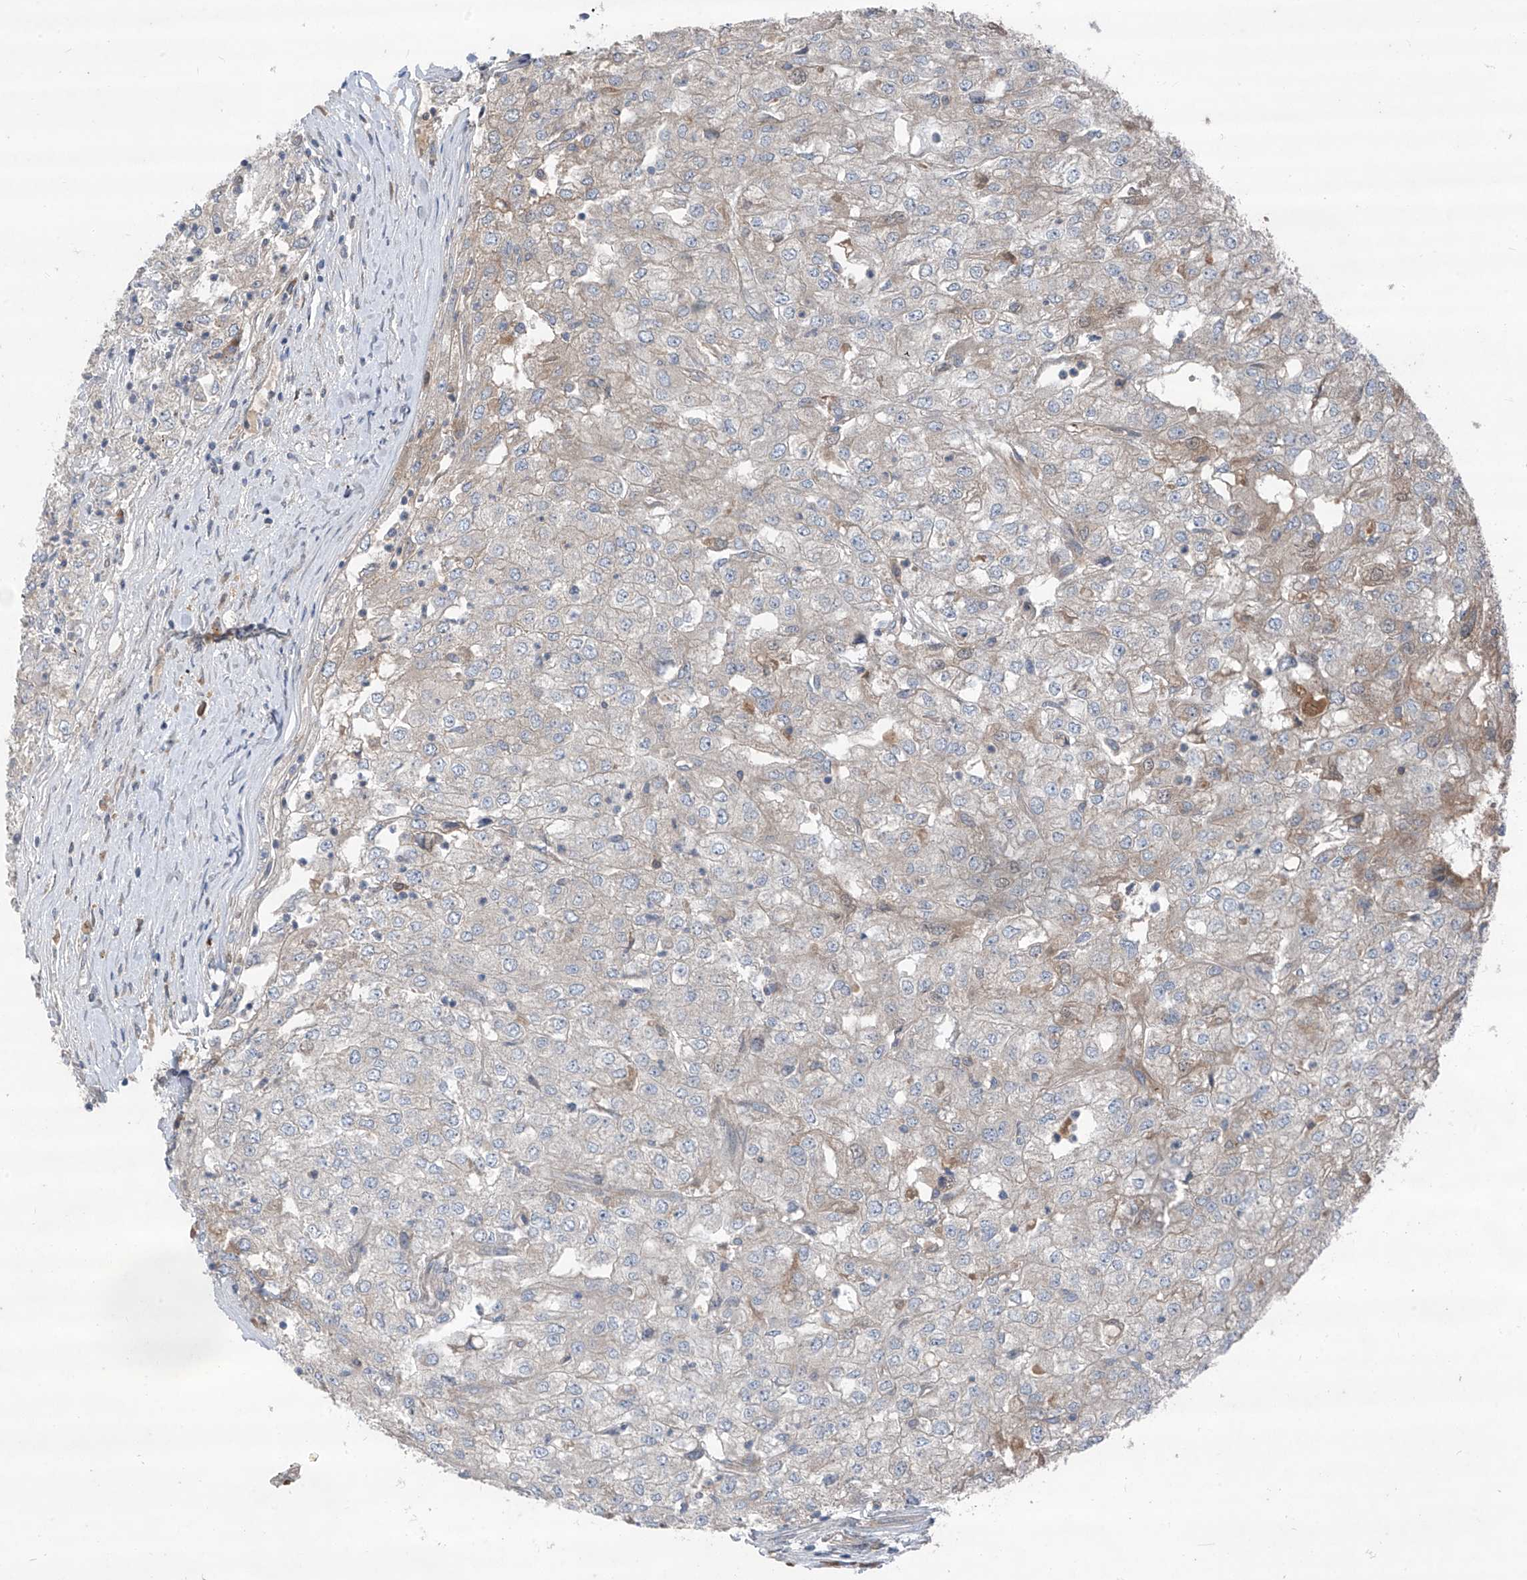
{"staining": {"intensity": "negative", "quantity": "none", "location": "none"}, "tissue": "renal cancer", "cell_type": "Tumor cells", "image_type": "cancer", "snomed": [{"axis": "morphology", "description": "Adenocarcinoma, NOS"}, {"axis": "topography", "description": "Kidney"}], "caption": "Protein analysis of adenocarcinoma (renal) exhibits no significant staining in tumor cells.", "gene": "FOXRED2", "patient": {"sex": "female", "age": 54}}